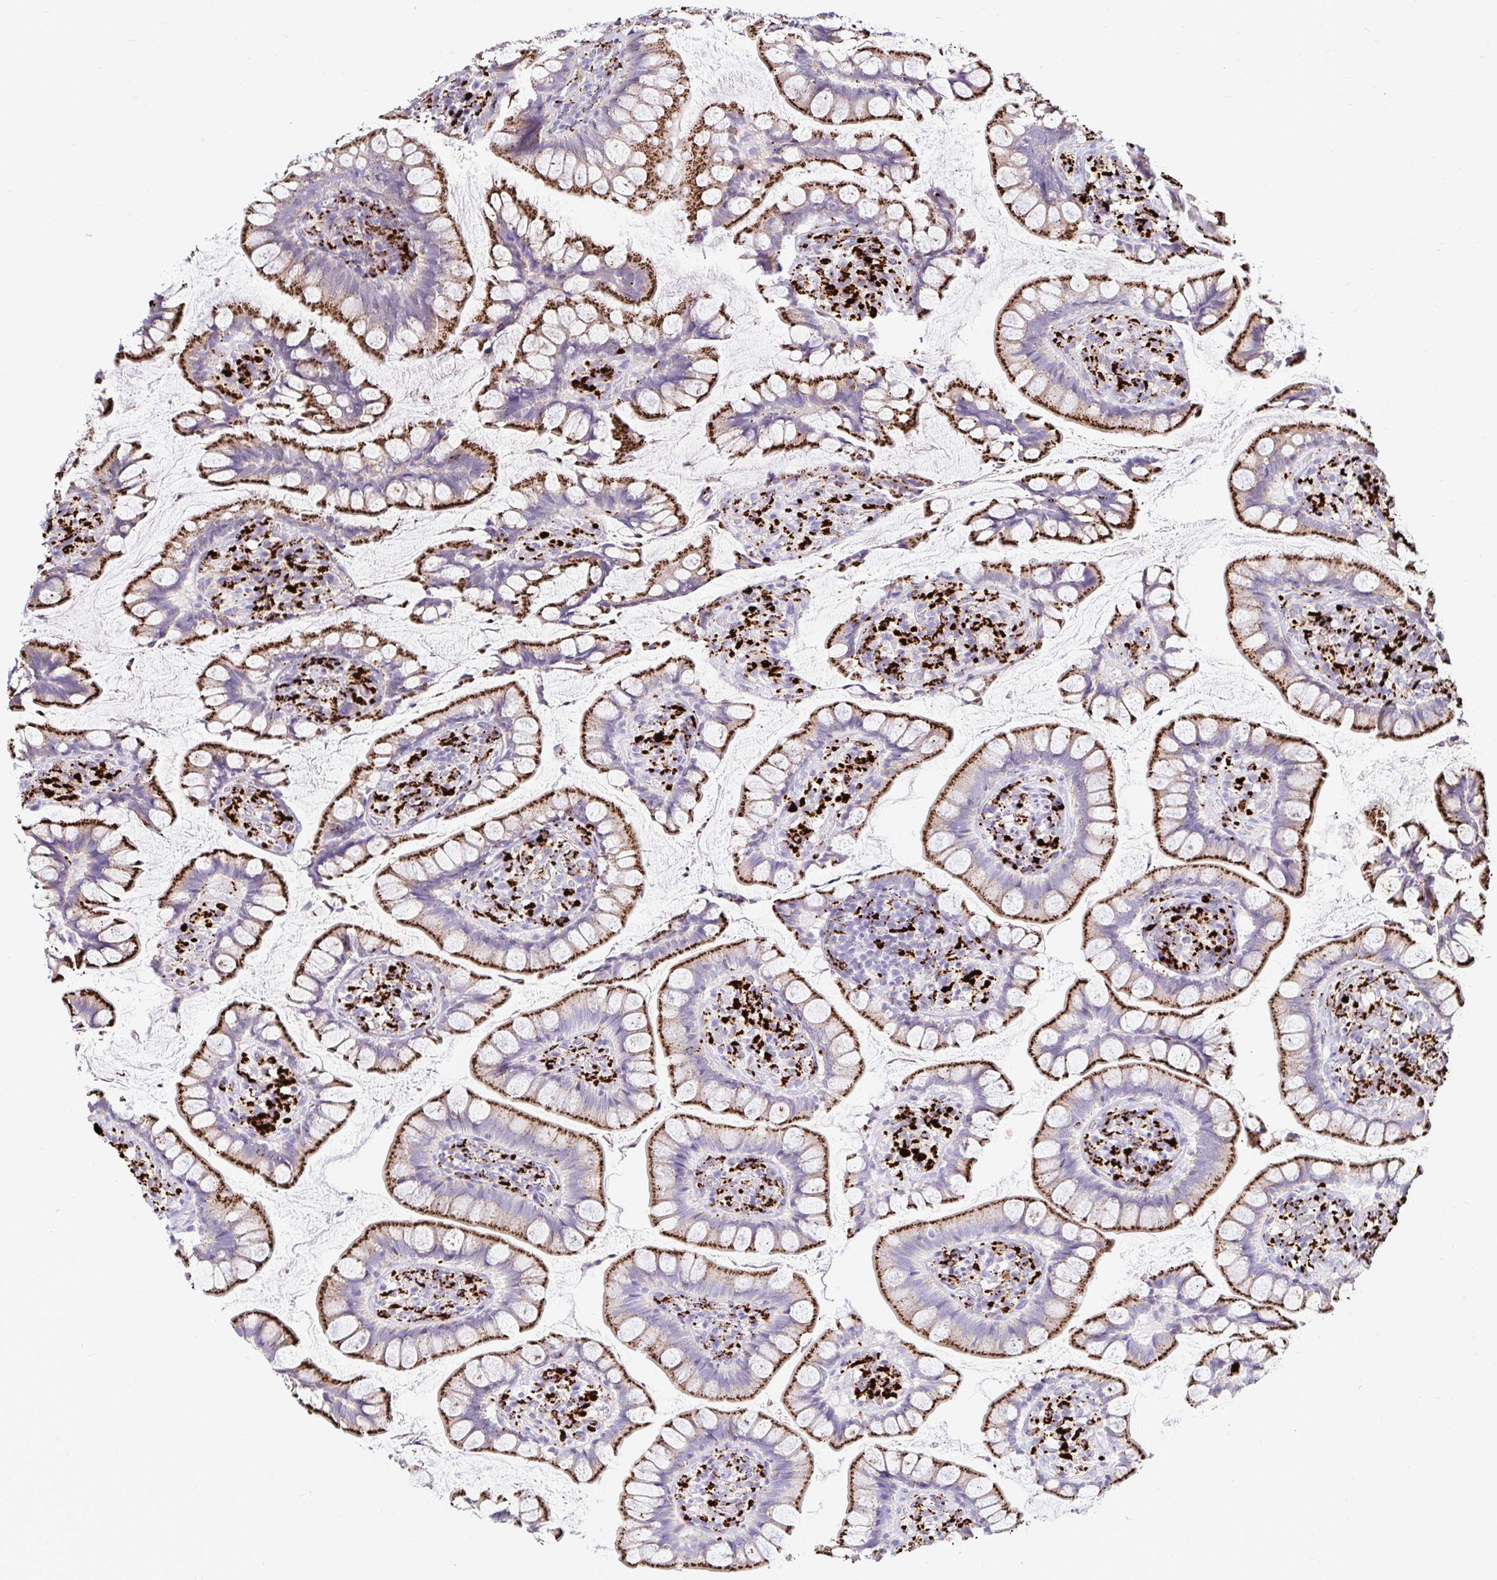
{"staining": {"intensity": "strong", "quantity": ">75%", "location": "cytoplasmic/membranous"}, "tissue": "small intestine", "cell_type": "Glandular cells", "image_type": "normal", "snomed": [{"axis": "morphology", "description": "Normal tissue, NOS"}, {"axis": "topography", "description": "Small intestine"}], "caption": "Strong cytoplasmic/membranous positivity is appreciated in about >75% of glandular cells in unremarkable small intestine.", "gene": "FUCA1", "patient": {"sex": "male", "age": 70}}